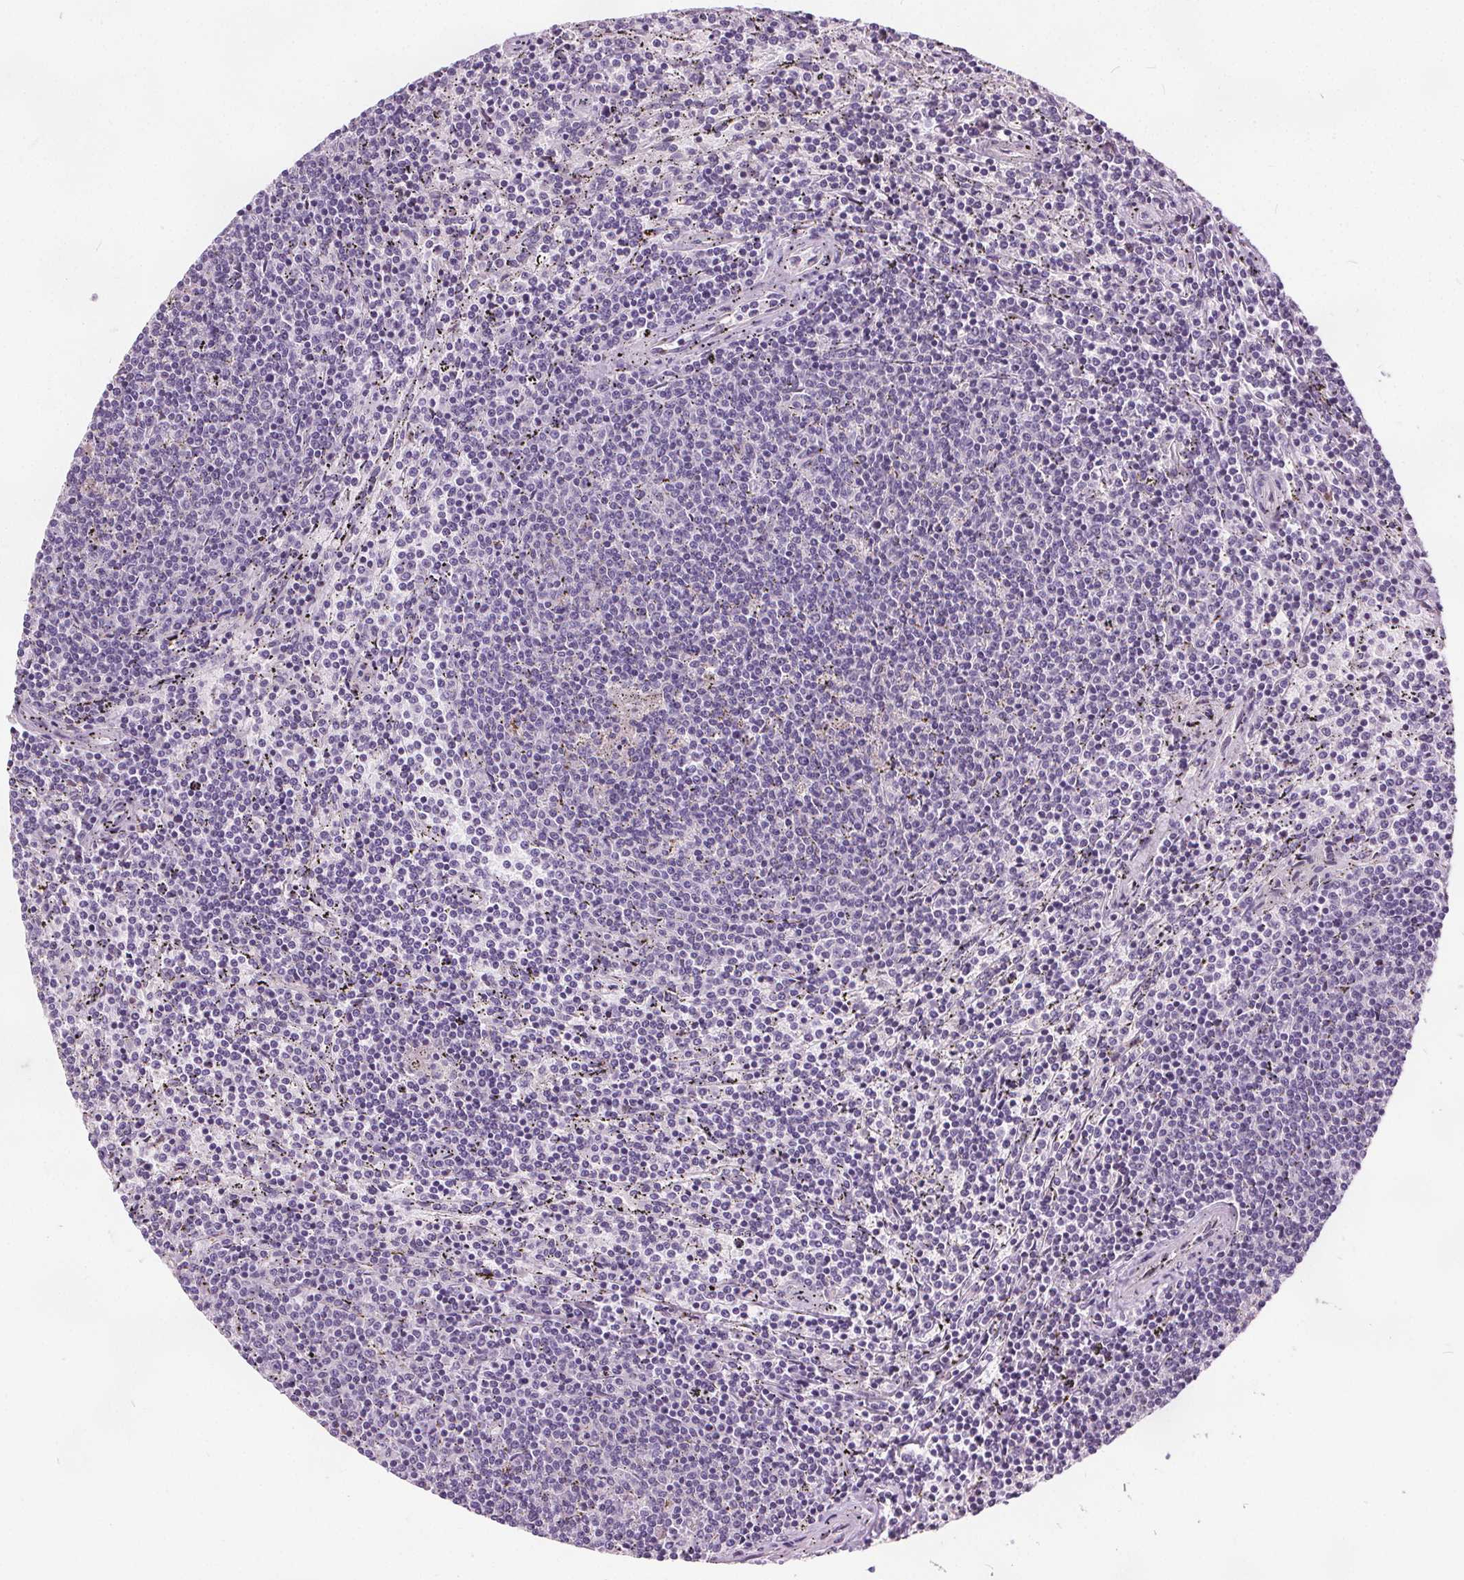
{"staining": {"intensity": "negative", "quantity": "none", "location": "none"}, "tissue": "lymphoma", "cell_type": "Tumor cells", "image_type": "cancer", "snomed": [{"axis": "morphology", "description": "Malignant lymphoma, non-Hodgkin's type, Low grade"}, {"axis": "topography", "description": "Spleen"}], "caption": "An image of malignant lymphoma, non-Hodgkin's type (low-grade) stained for a protein reveals no brown staining in tumor cells.", "gene": "ACOX2", "patient": {"sex": "female", "age": 50}}